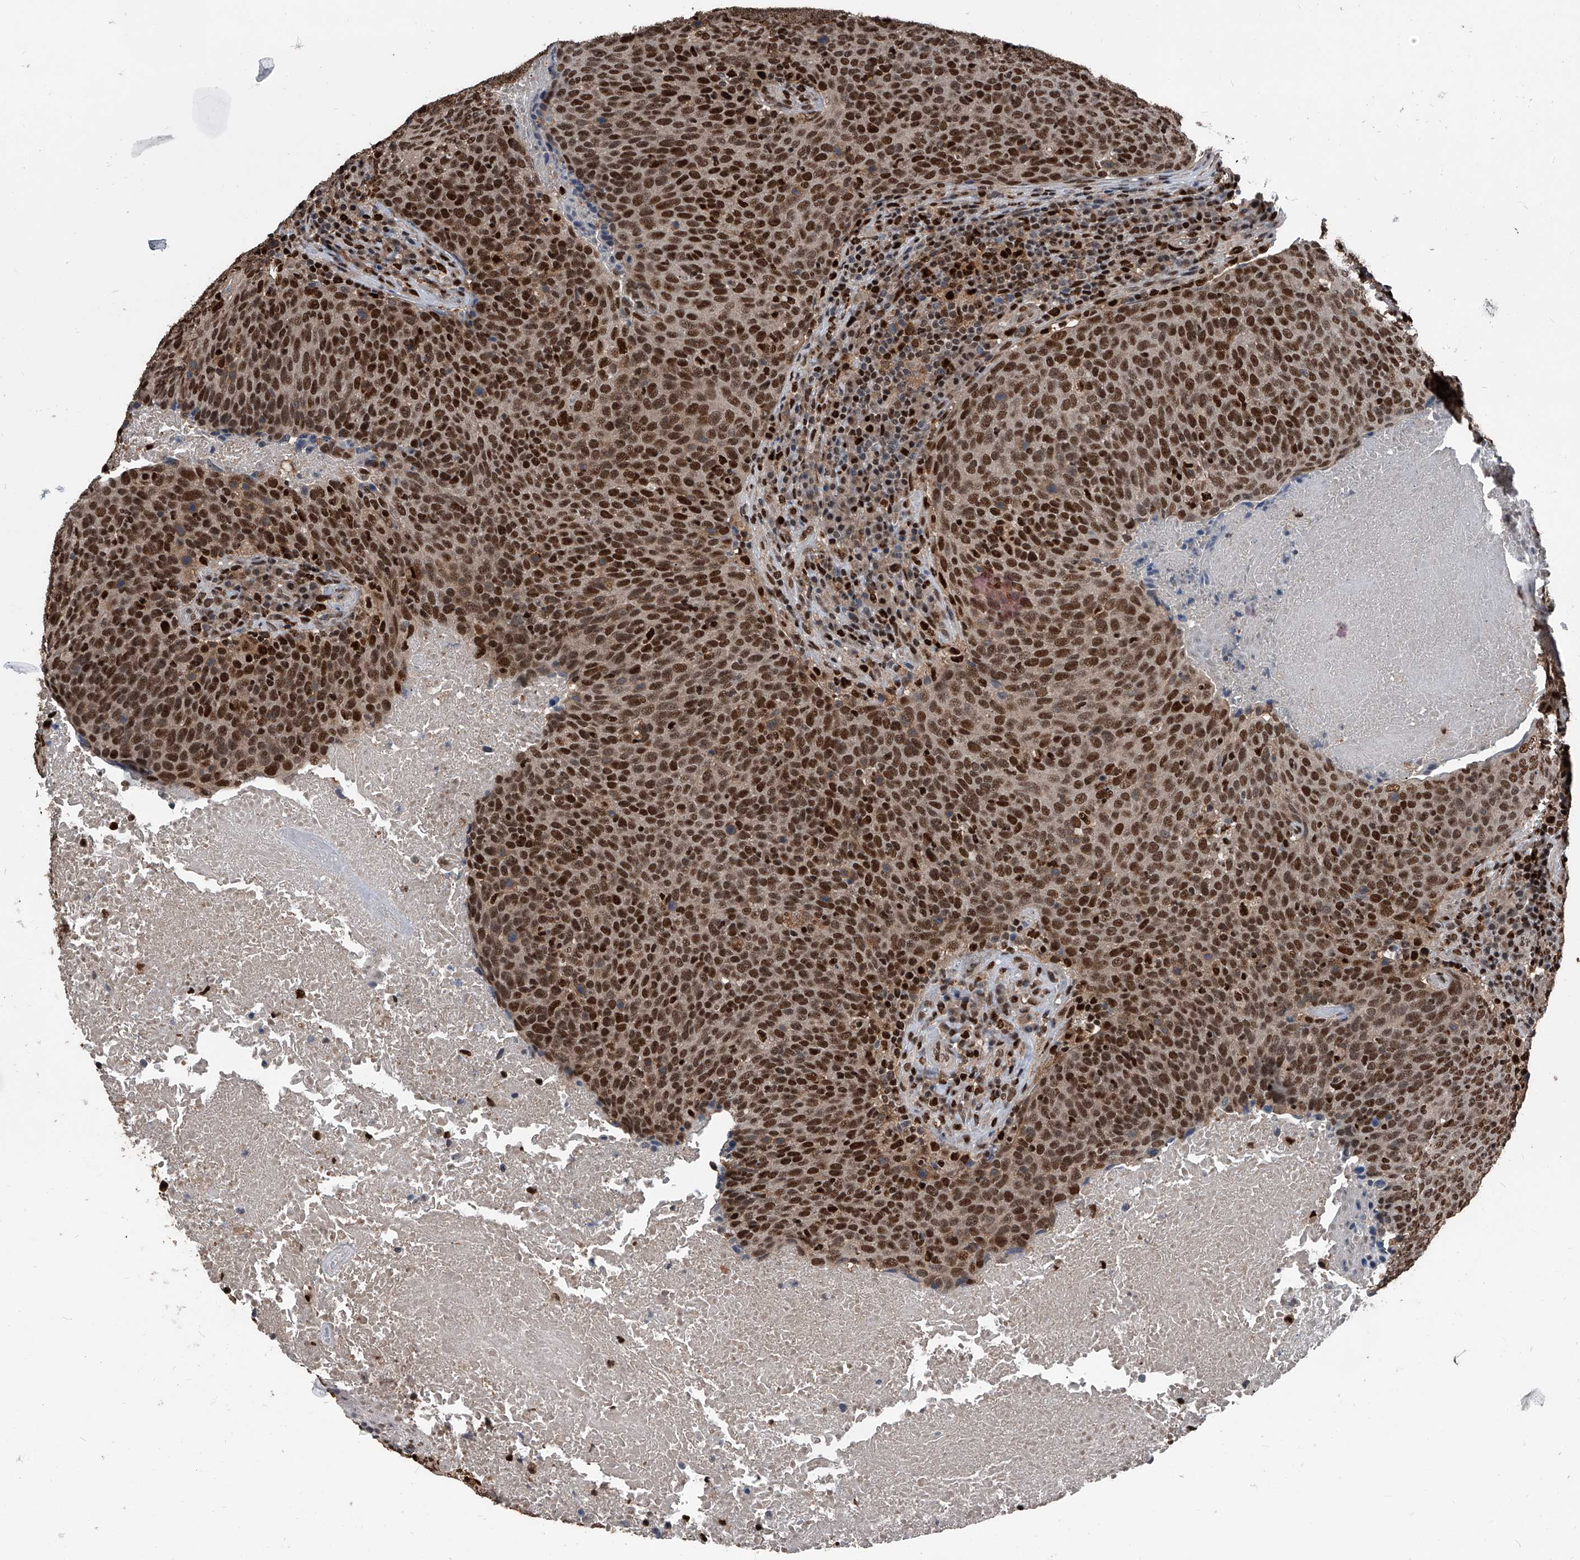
{"staining": {"intensity": "strong", "quantity": ">75%", "location": "nuclear"}, "tissue": "head and neck cancer", "cell_type": "Tumor cells", "image_type": "cancer", "snomed": [{"axis": "morphology", "description": "Squamous cell carcinoma, NOS"}, {"axis": "morphology", "description": "Squamous cell carcinoma, metastatic, NOS"}, {"axis": "topography", "description": "Lymph node"}, {"axis": "topography", "description": "Head-Neck"}], "caption": "Squamous cell carcinoma (head and neck) stained with a brown dye reveals strong nuclear positive expression in about >75% of tumor cells.", "gene": "FKBP5", "patient": {"sex": "male", "age": 62}}